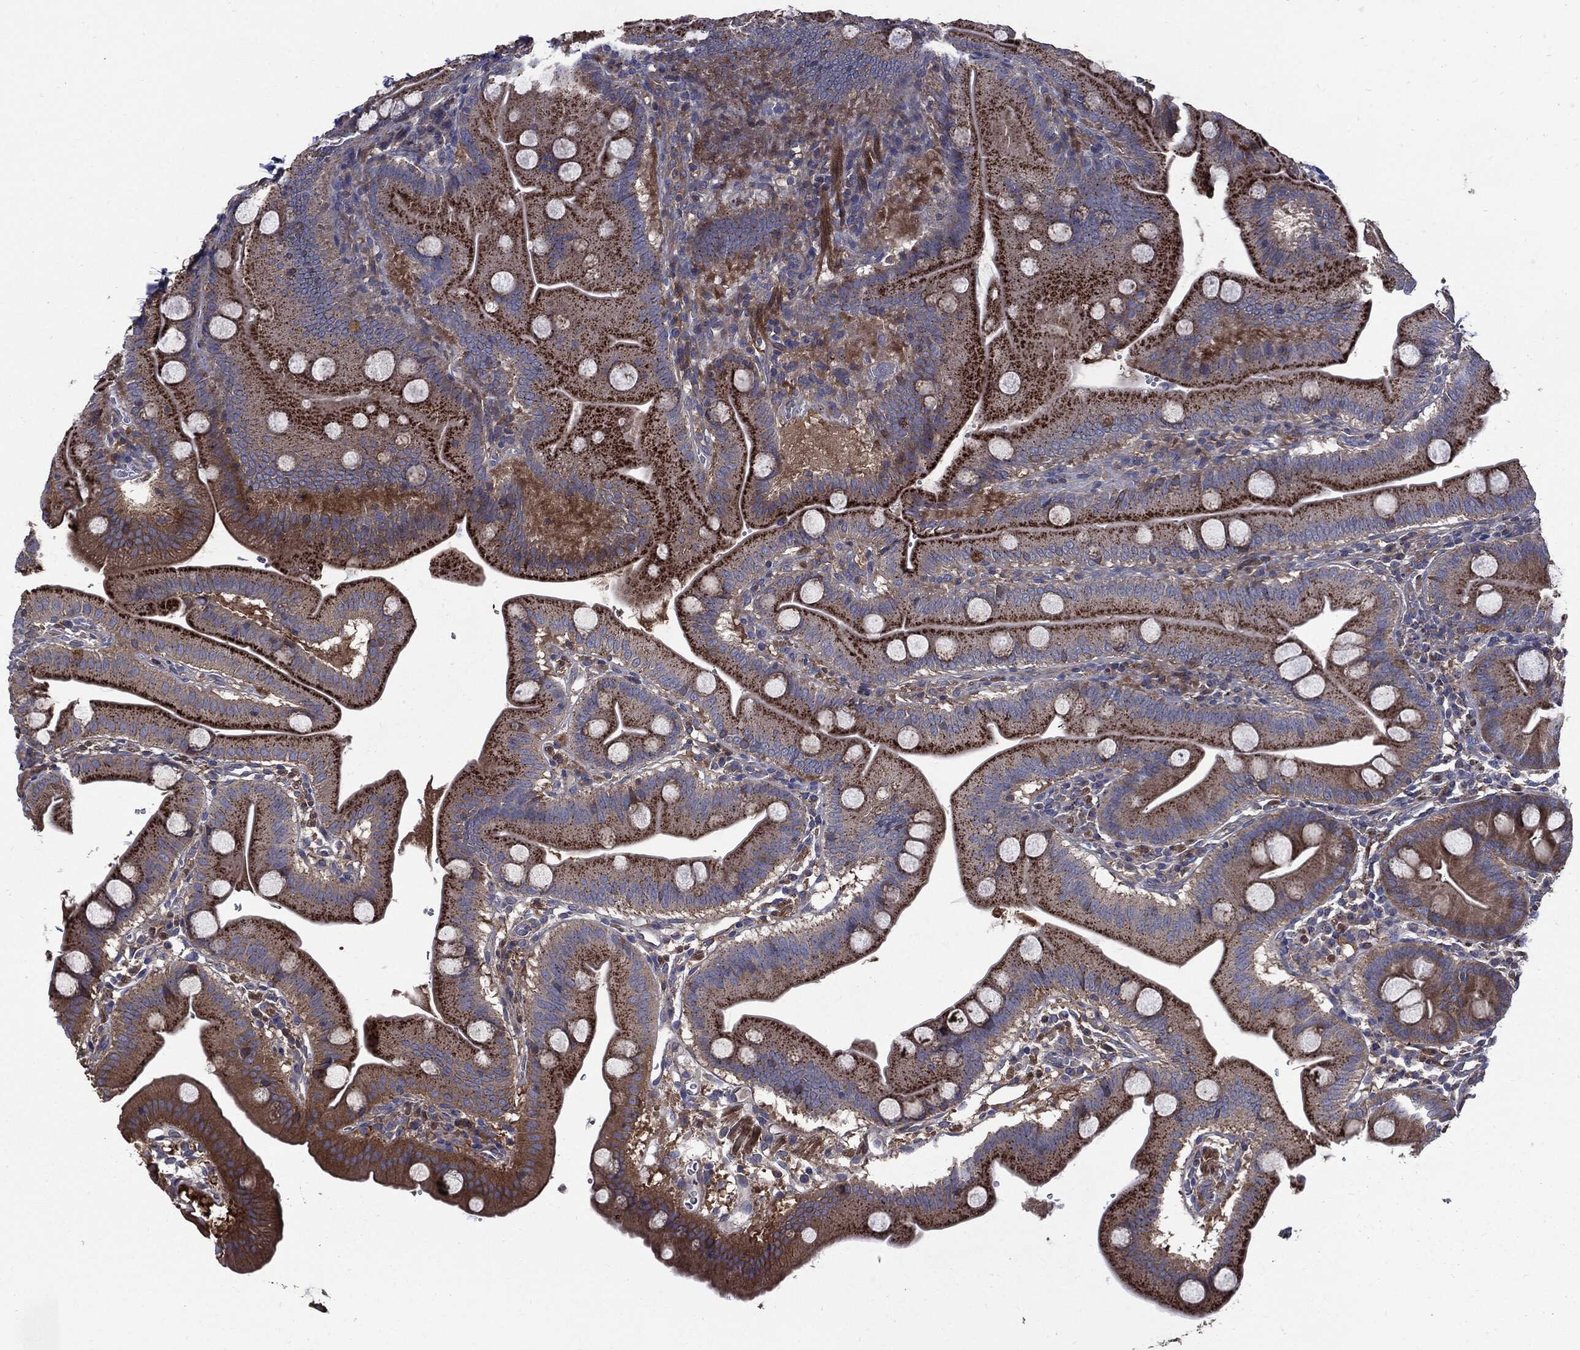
{"staining": {"intensity": "strong", "quantity": "25%-75%", "location": "cytoplasmic/membranous"}, "tissue": "duodenum", "cell_type": "Glandular cells", "image_type": "normal", "snomed": [{"axis": "morphology", "description": "Normal tissue, NOS"}, {"axis": "topography", "description": "Duodenum"}], "caption": "Immunohistochemical staining of unremarkable duodenum reveals high levels of strong cytoplasmic/membranous expression in approximately 25%-75% of glandular cells.", "gene": "PDCD6IP", "patient": {"sex": "male", "age": 59}}